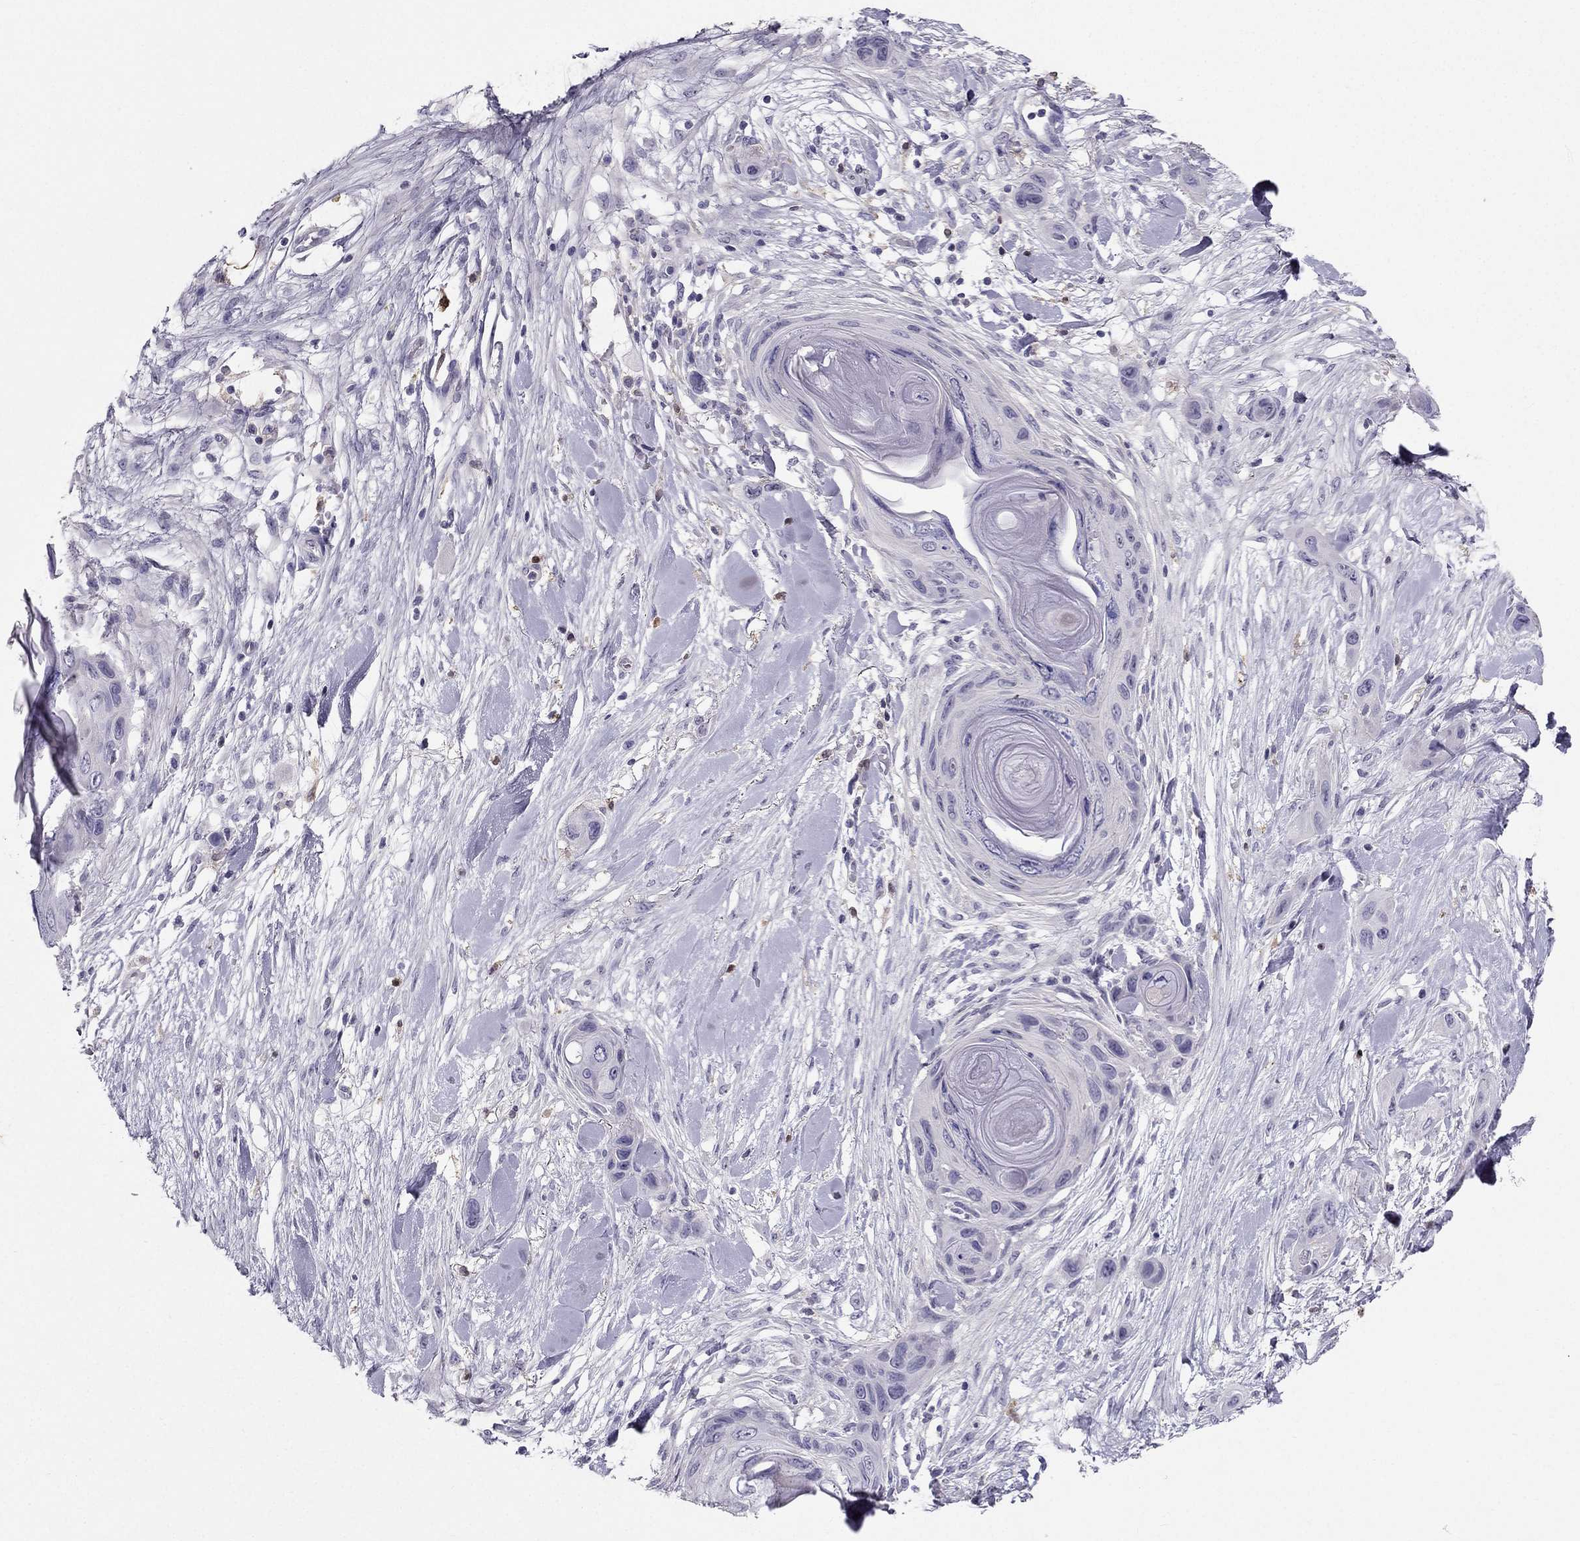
{"staining": {"intensity": "negative", "quantity": "none", "location": "none"}, "tissue": "skin cancer", "cell_type": "Tumor cells", "image_type": "cancer", "snomed": [{"axis": "morphology", "description": "Squamous cell carcinoma, NOS"}, {"axis": "topography", "description": "Skin"}], "caption": "IHC image of skin squamous cell carcinoma stained for a protein (brown), which reveals no positivity in tumor cells.", "gene": "LMTK3", "patient": {"sex": "male", "age": 79}}